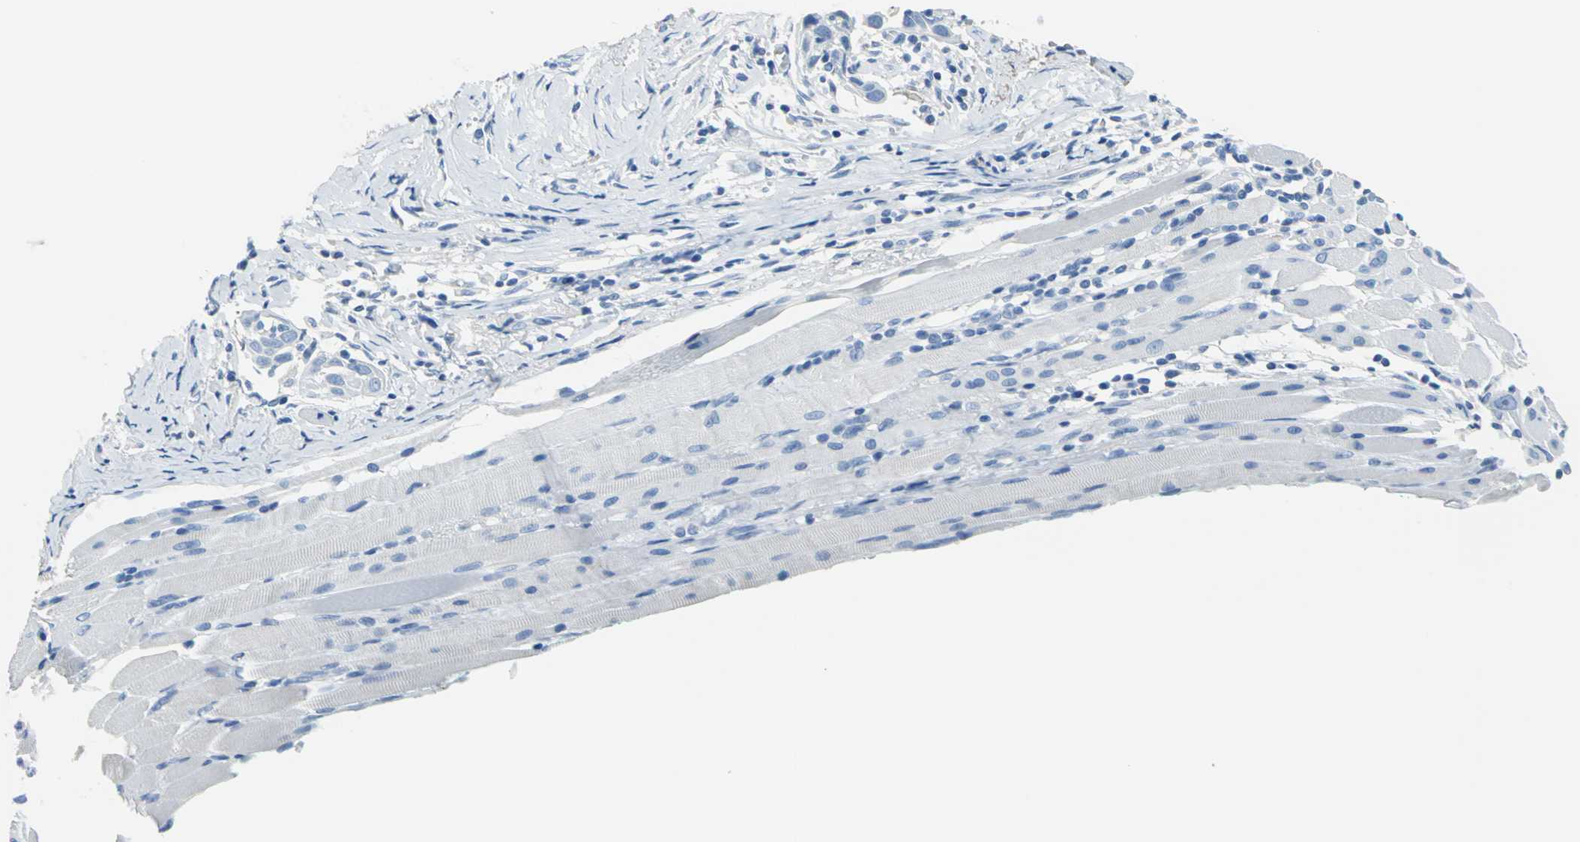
{"staining": {"intensity": "negative", "quantity": "none", "location": "none"}, "tissue": "head and neck cancer", "cell_type": "Tumor cells", "image_type": "cancer", "snomed": [{"axis": "morphology", "description": "Squamous cell carcinoma, NOS"}, {"axis": "topography", "description": "Oral tissue"}, {"axis": "topography", "description": "Head-Neck"}], "caption": "Head and neck squamous cell carcinoma was stained to show a protein in brown. There is no significant staining in tumor cells.", "gene": "PKLR", "patient": {"sex": "female", "age": 50}}